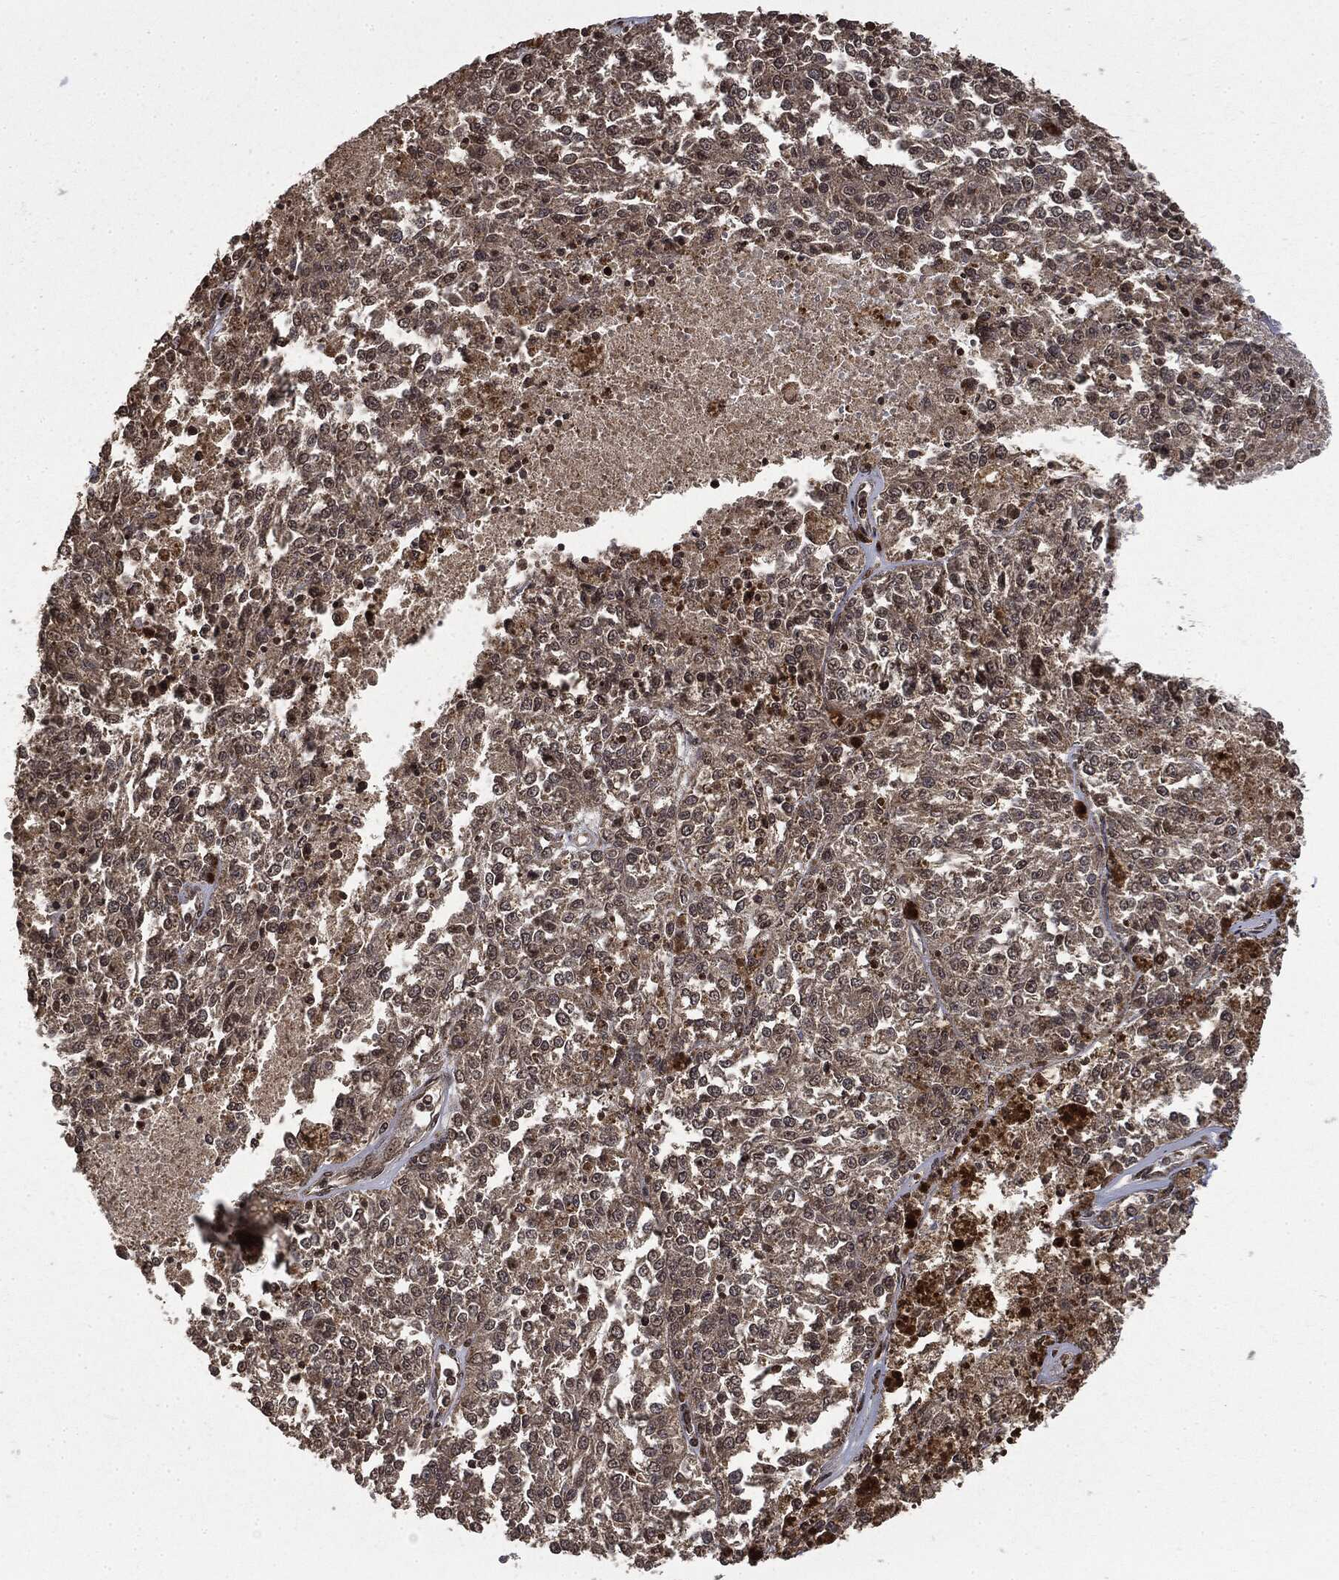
{"staining": {"intensity": "negative", "quantity": "none", "location": "none"}, "tissue": "melanoma", "cell_type": "Tumor cells", "image_type": "cancer", "snomed": [{"axis": "morphology", "description": "Malignant melanoma, Metastatic site"}, {"axis": "topography", "description": "Lymph node"}], "caption": "Tumor cells show no significant protein expression in melanoma.", "gene": "CTDP1", "patient": {"sex": "female", "age": 64}}